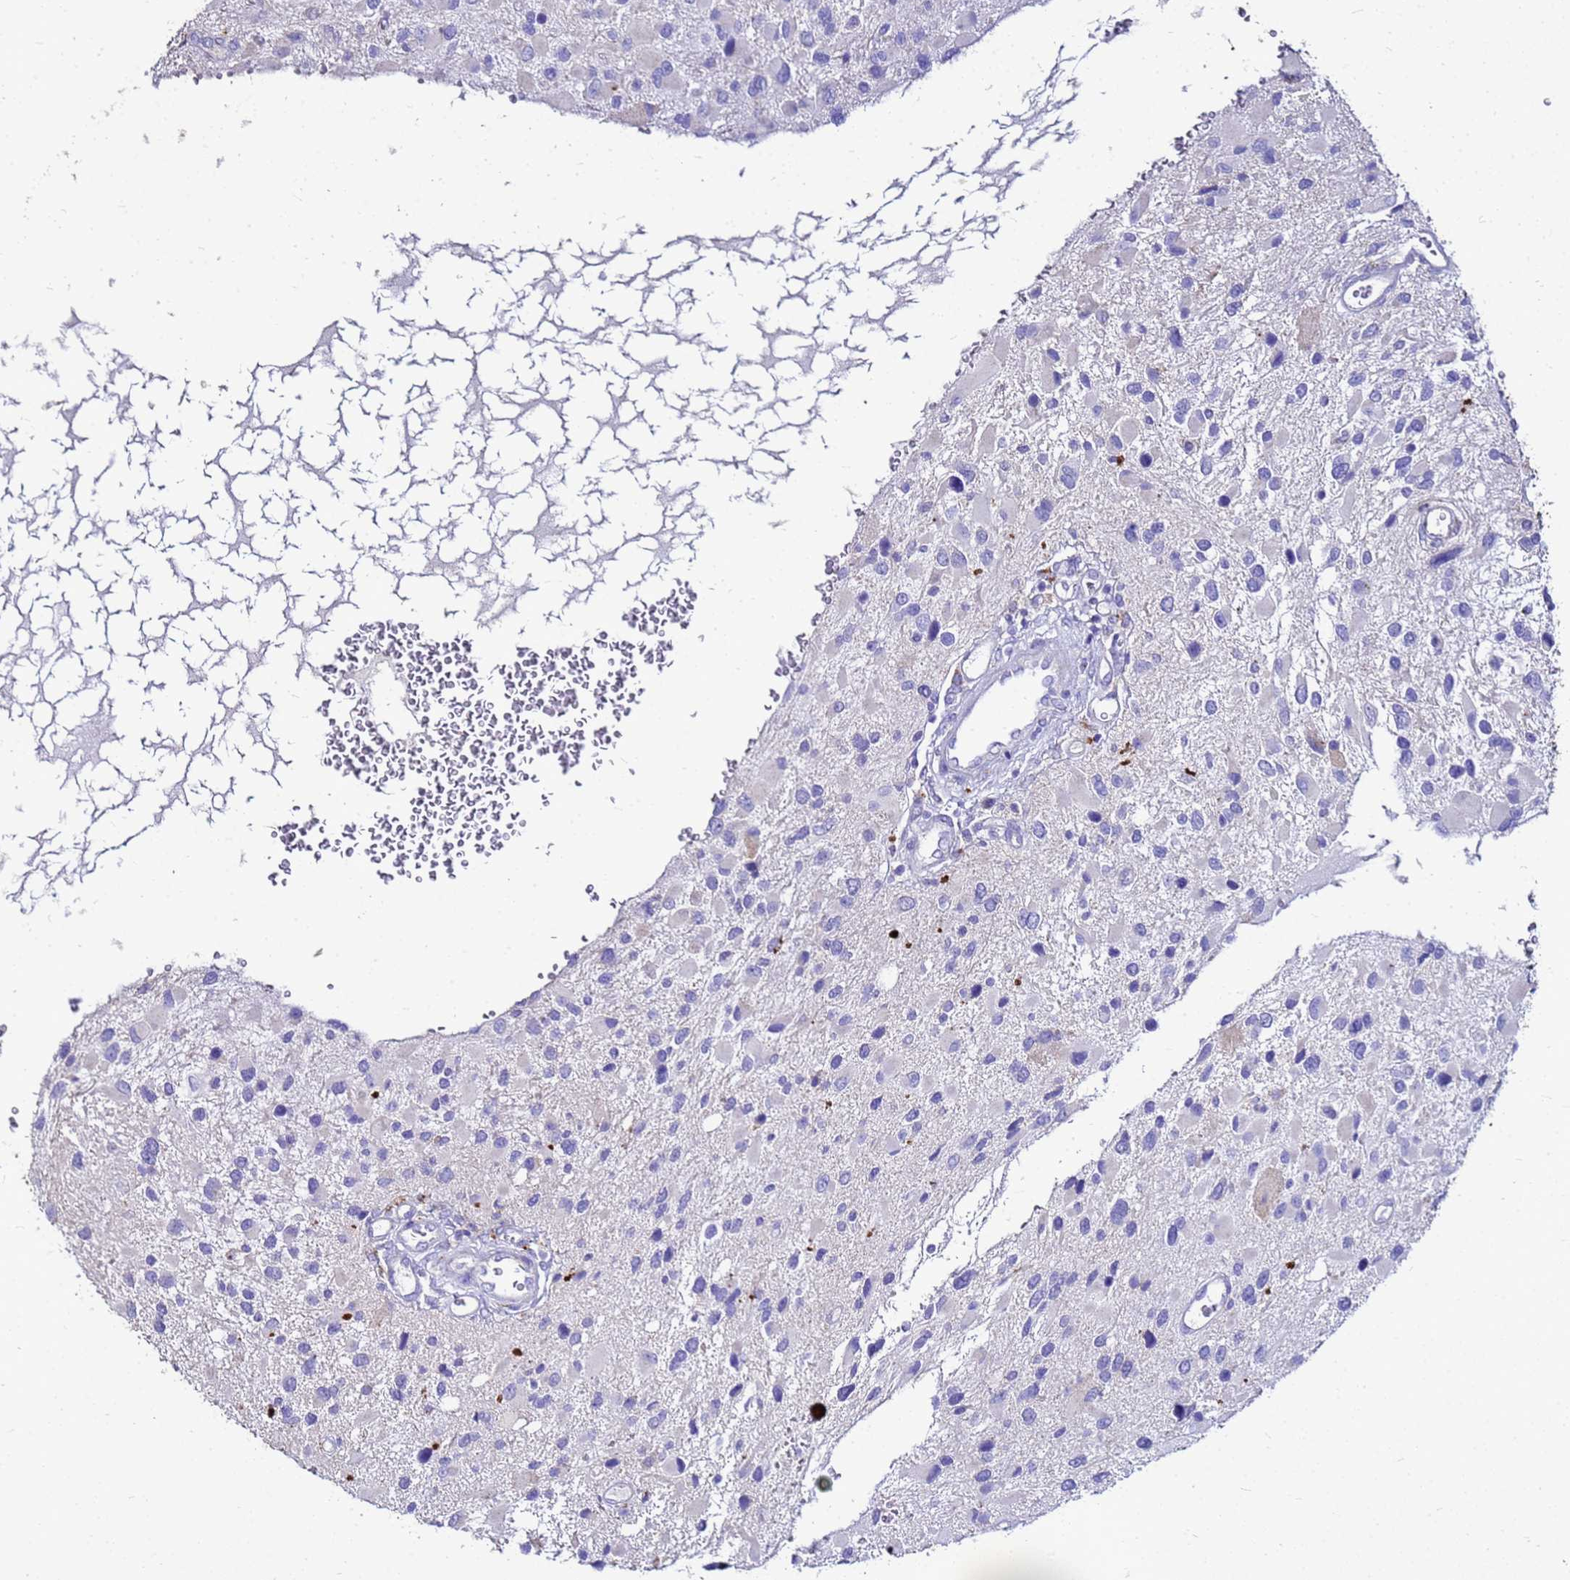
{"staining": {"intensity": "negative", "quantity": "none", "location": "none"}, "tissue": "glioma", "cell_type": "Tumor cells", "image_type": "cancer", "snomed": [{"axis": "morphology", "description": "Glioma, malignant, High grade"}, {"axis": "topography", "description": "Brain"}], "caption": "Immunohistochemistry micrograph of human high-grade glioma (malignant) stained for a protein (brown), which displays no positivity in tumor cells.", "gene": "S100A2", "patient": {"sex": "male", "age": 53}}